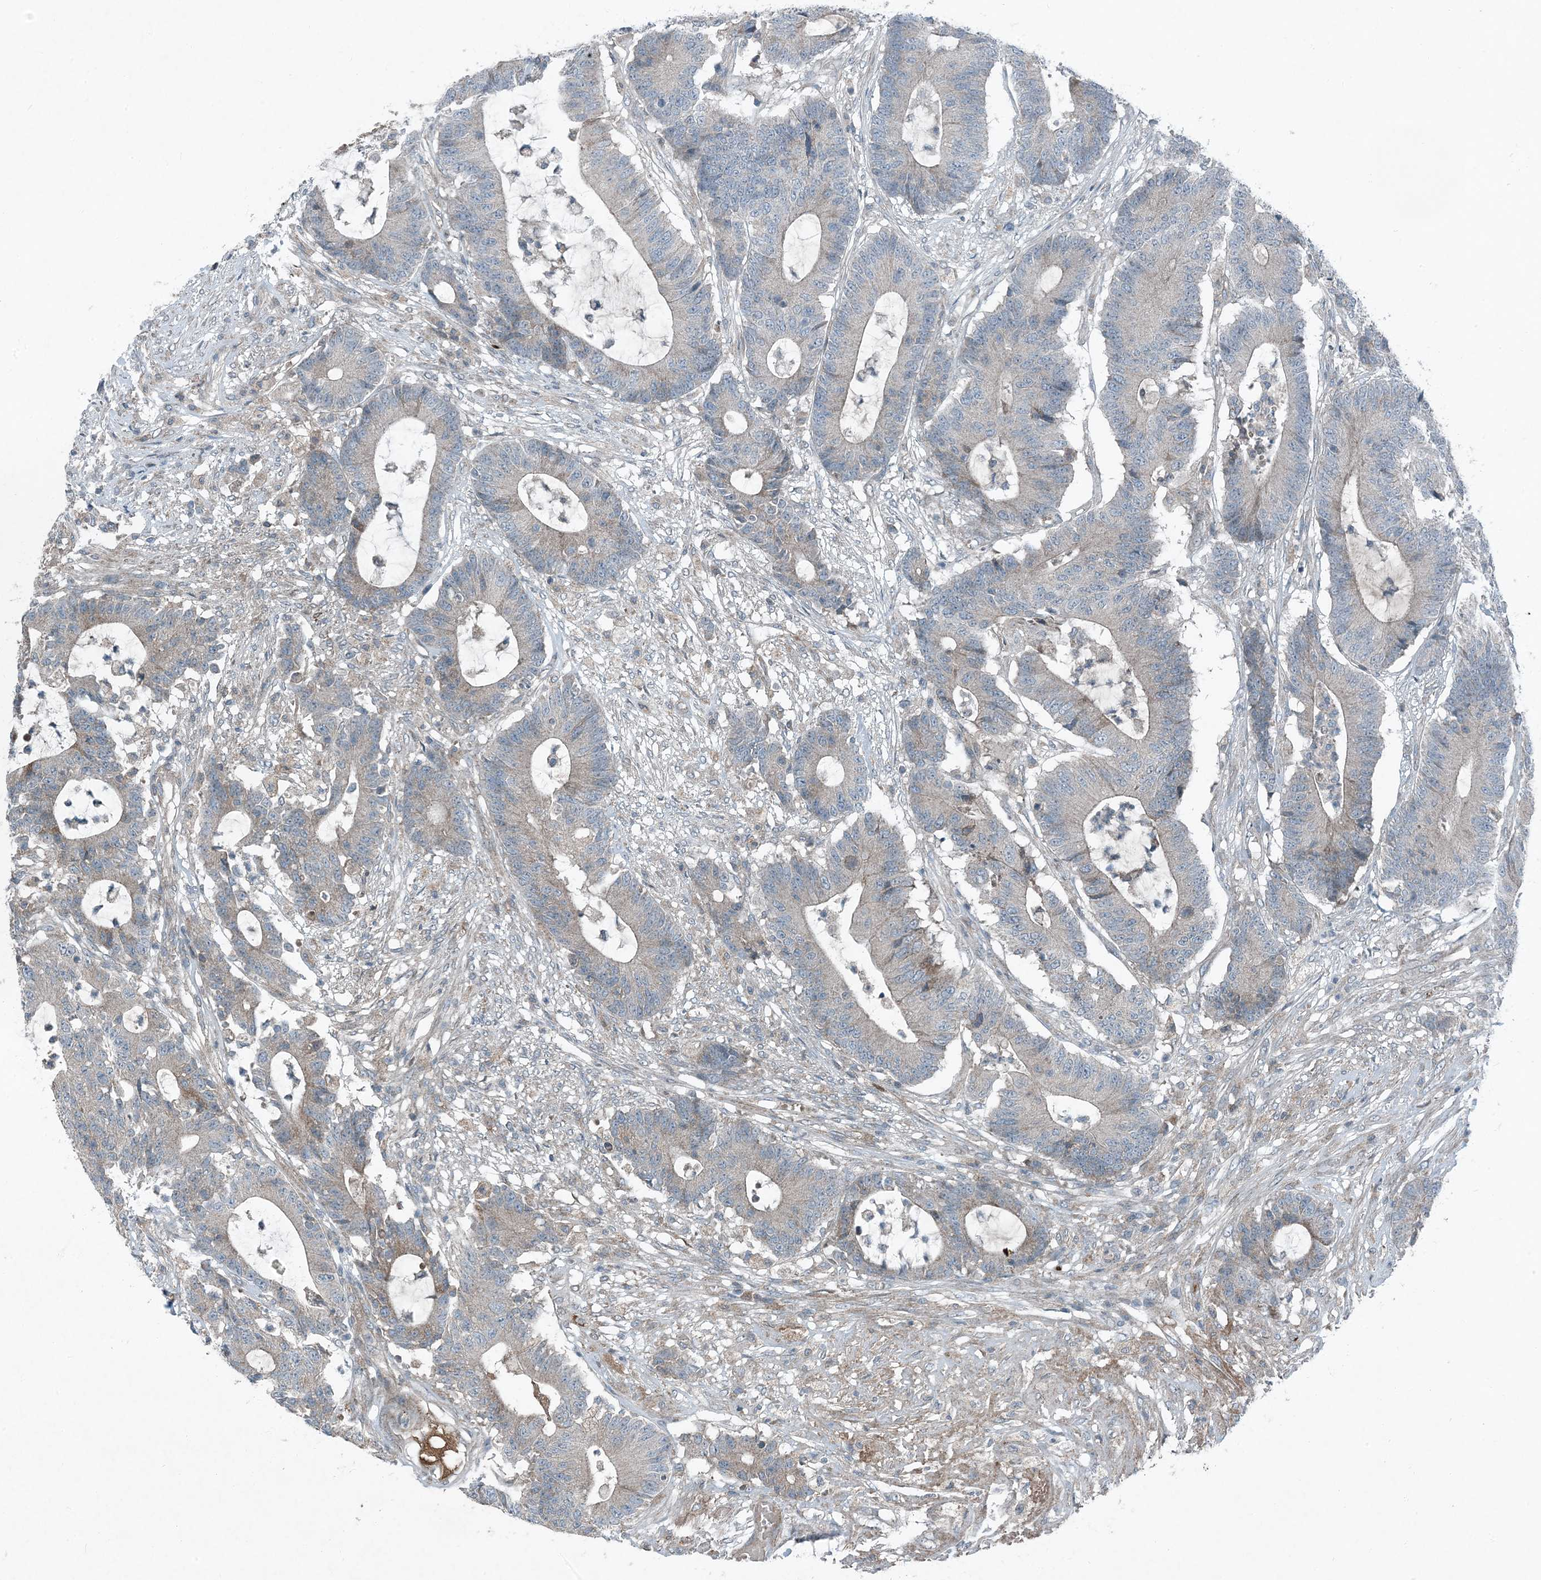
{"staining": {"intensity": "weak", "quantity": "<25%", "location": "cytoplasmic/membranous"}, "tissue": "colorectal cancer", "cell_type": "Tumor cells", "image_type": "cancer", "snomed": [{"axis": "morphology", "description": "Adenocarcinoma, NOS"}, {"axis": "topography", "description": "Colon"}], "caption": "DAB (3,3'-diaminobenzidine) immunohistochemical staining of colorectal adenocarcinoma demonstrates no significant expression in tumor cells.", "gene": "APOM", "patient": {"sex": "female", "age": 84}}